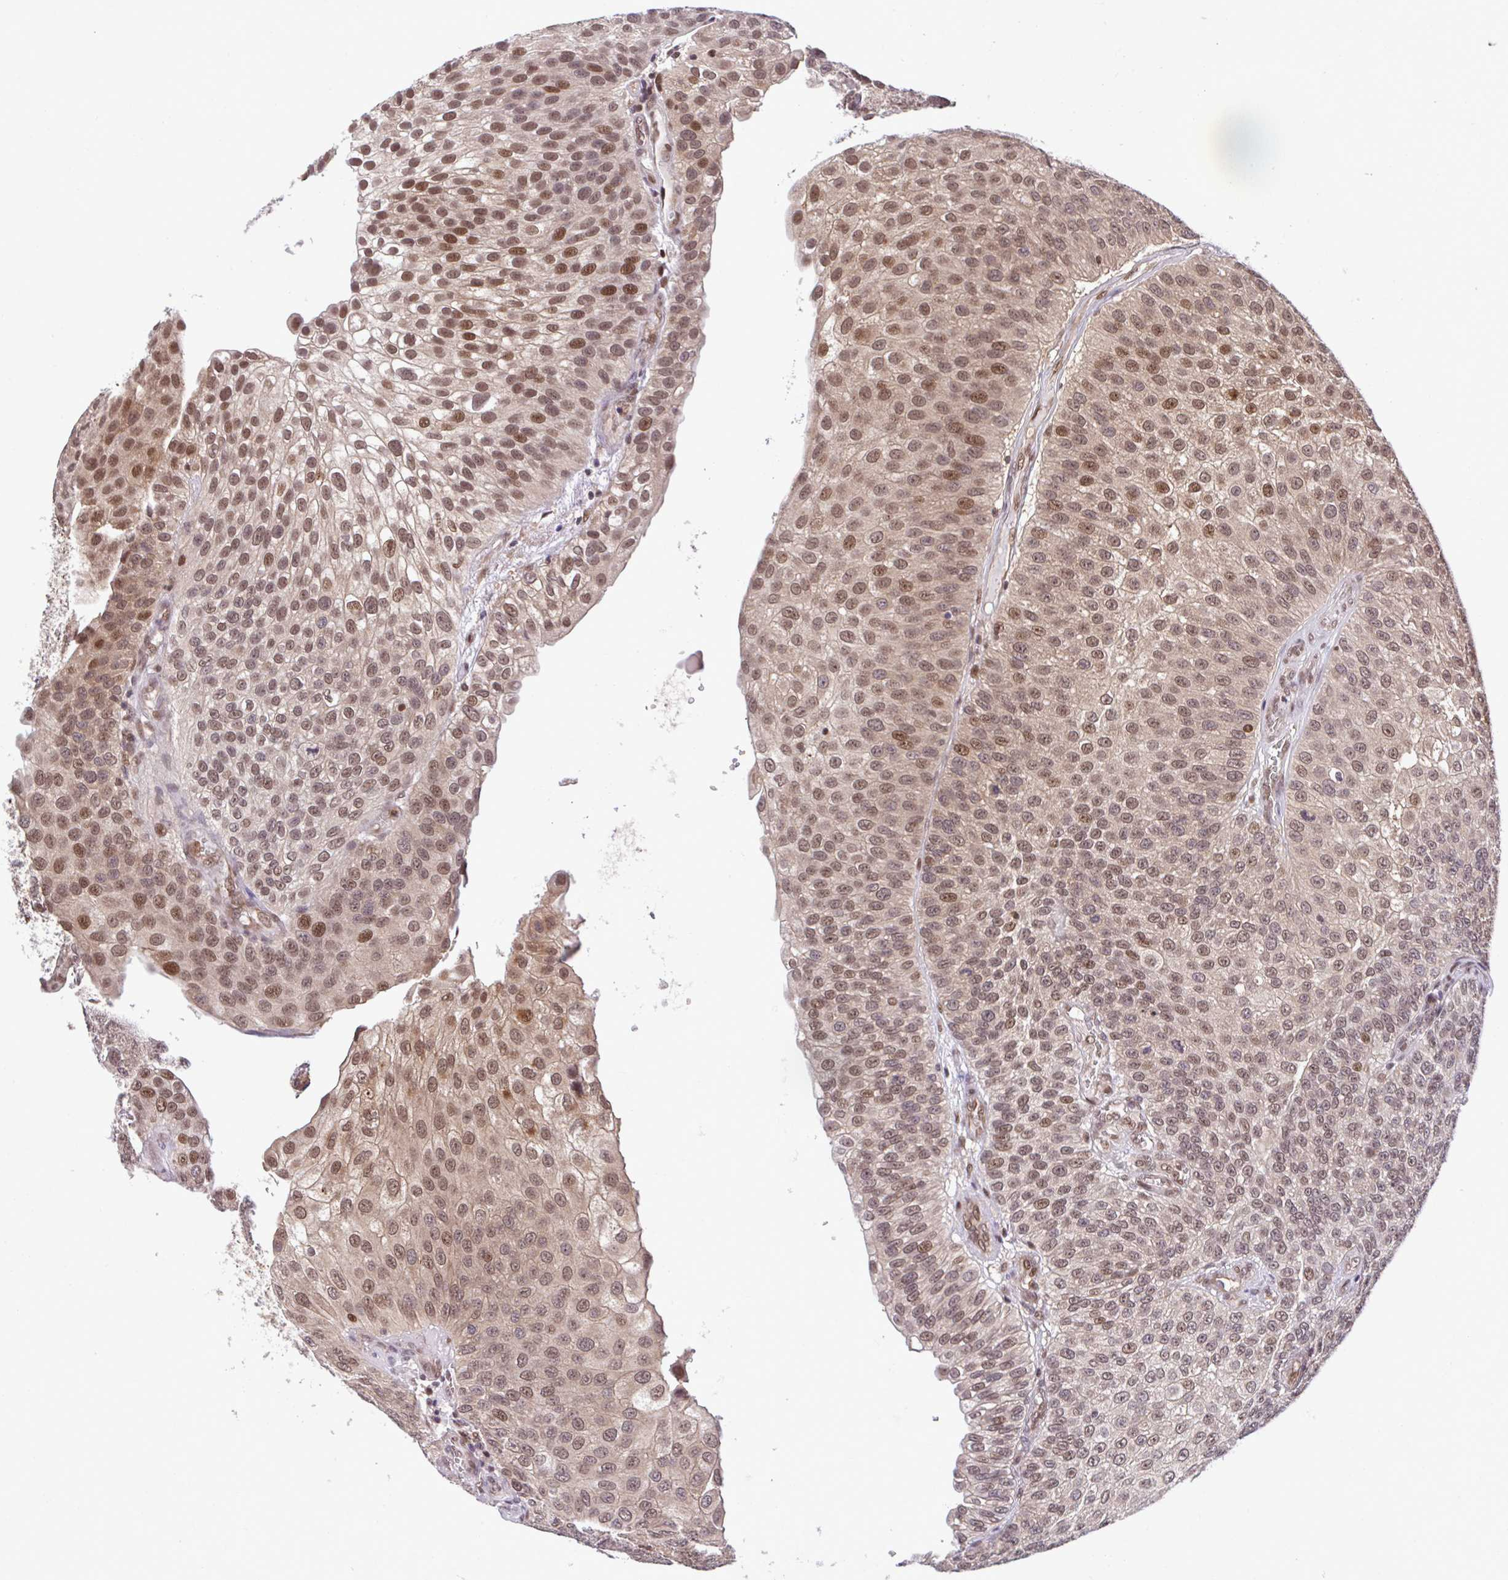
{"staining": {"intensity": "moderate", "quantity": ">75%", "location": "nuclear"}, "tissue": "urothelial cancer", "cell_type": "Tumor cells", "image_type": "cancer", "snomed": [{"axis": "morphology", "description": "Urothelial carcinoma, NOS"}, {"axis": "topography", "description": "Urinary bladder"}], "caption": "Protein positivity by immunohistochemistry demonstrates moderate nuclear expression in approximately >75% of tumor cells in transitional cell carcinoma.", "gene": "GLIS3", "patient": {"sex": "male", "age": 87}}